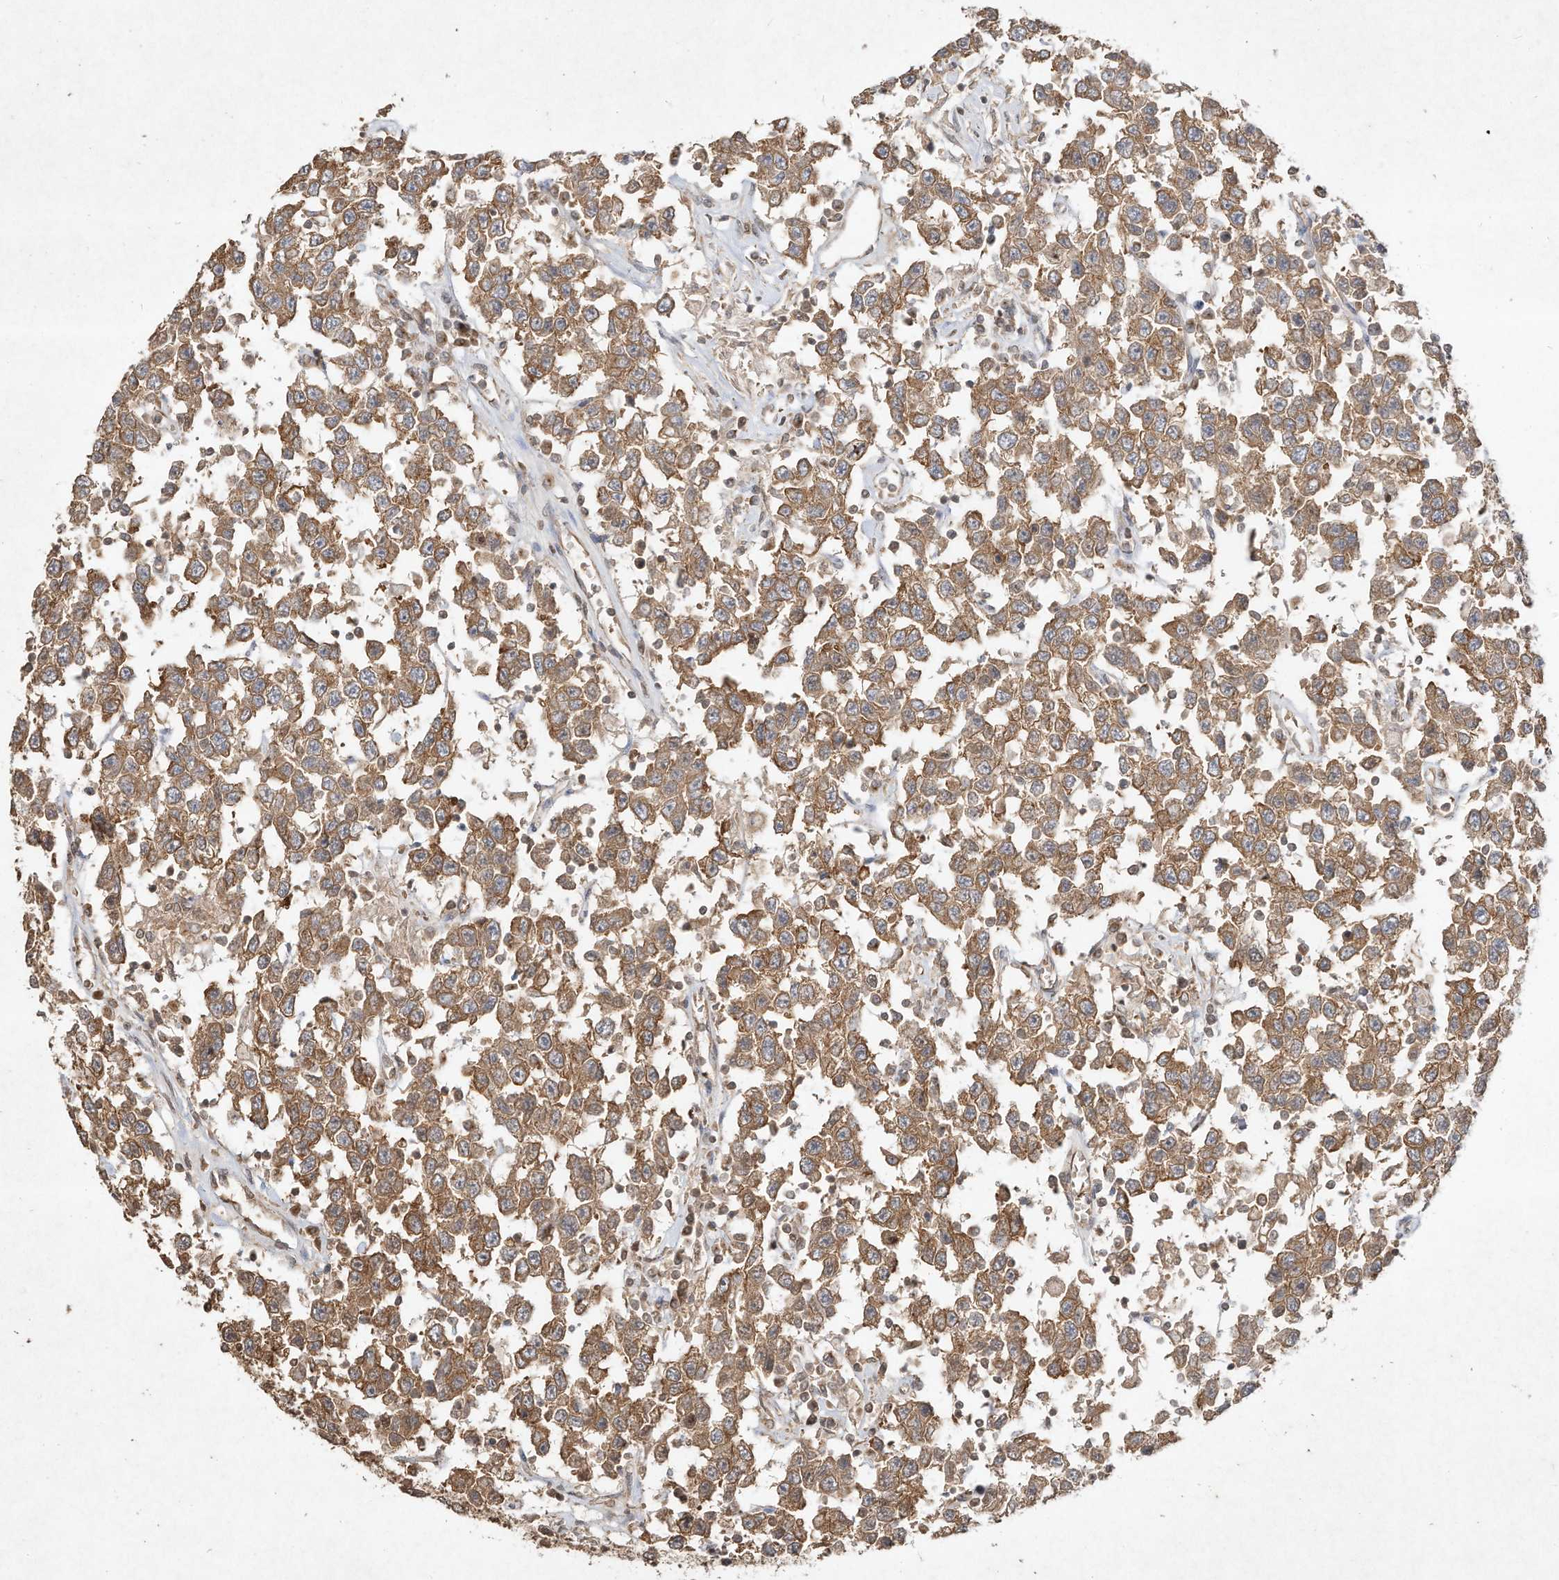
{"staining": {"intensity": "moderate", "quantity": ">75%", "location": "cytoplasmic/membranous"}, "tissue": "testis cancer", "cell_type": "Tumor cells", "image_type": "cancer", "snomed": [{"axis": "morphology", "description": "Seminoma, NOS"}, {"axis": "topography", "description": "Testis"}], "caption": "Immunohistochemistry (DAB (3,3'-diaminobenzidine)) staining of human seminoma (testis) exhibits moderate cytoplasmic/membranous protein expression in approximately >75% of tumor cells.", "gene": "DYNC1I2", "patient": {"sex": "male", "age": 41}}